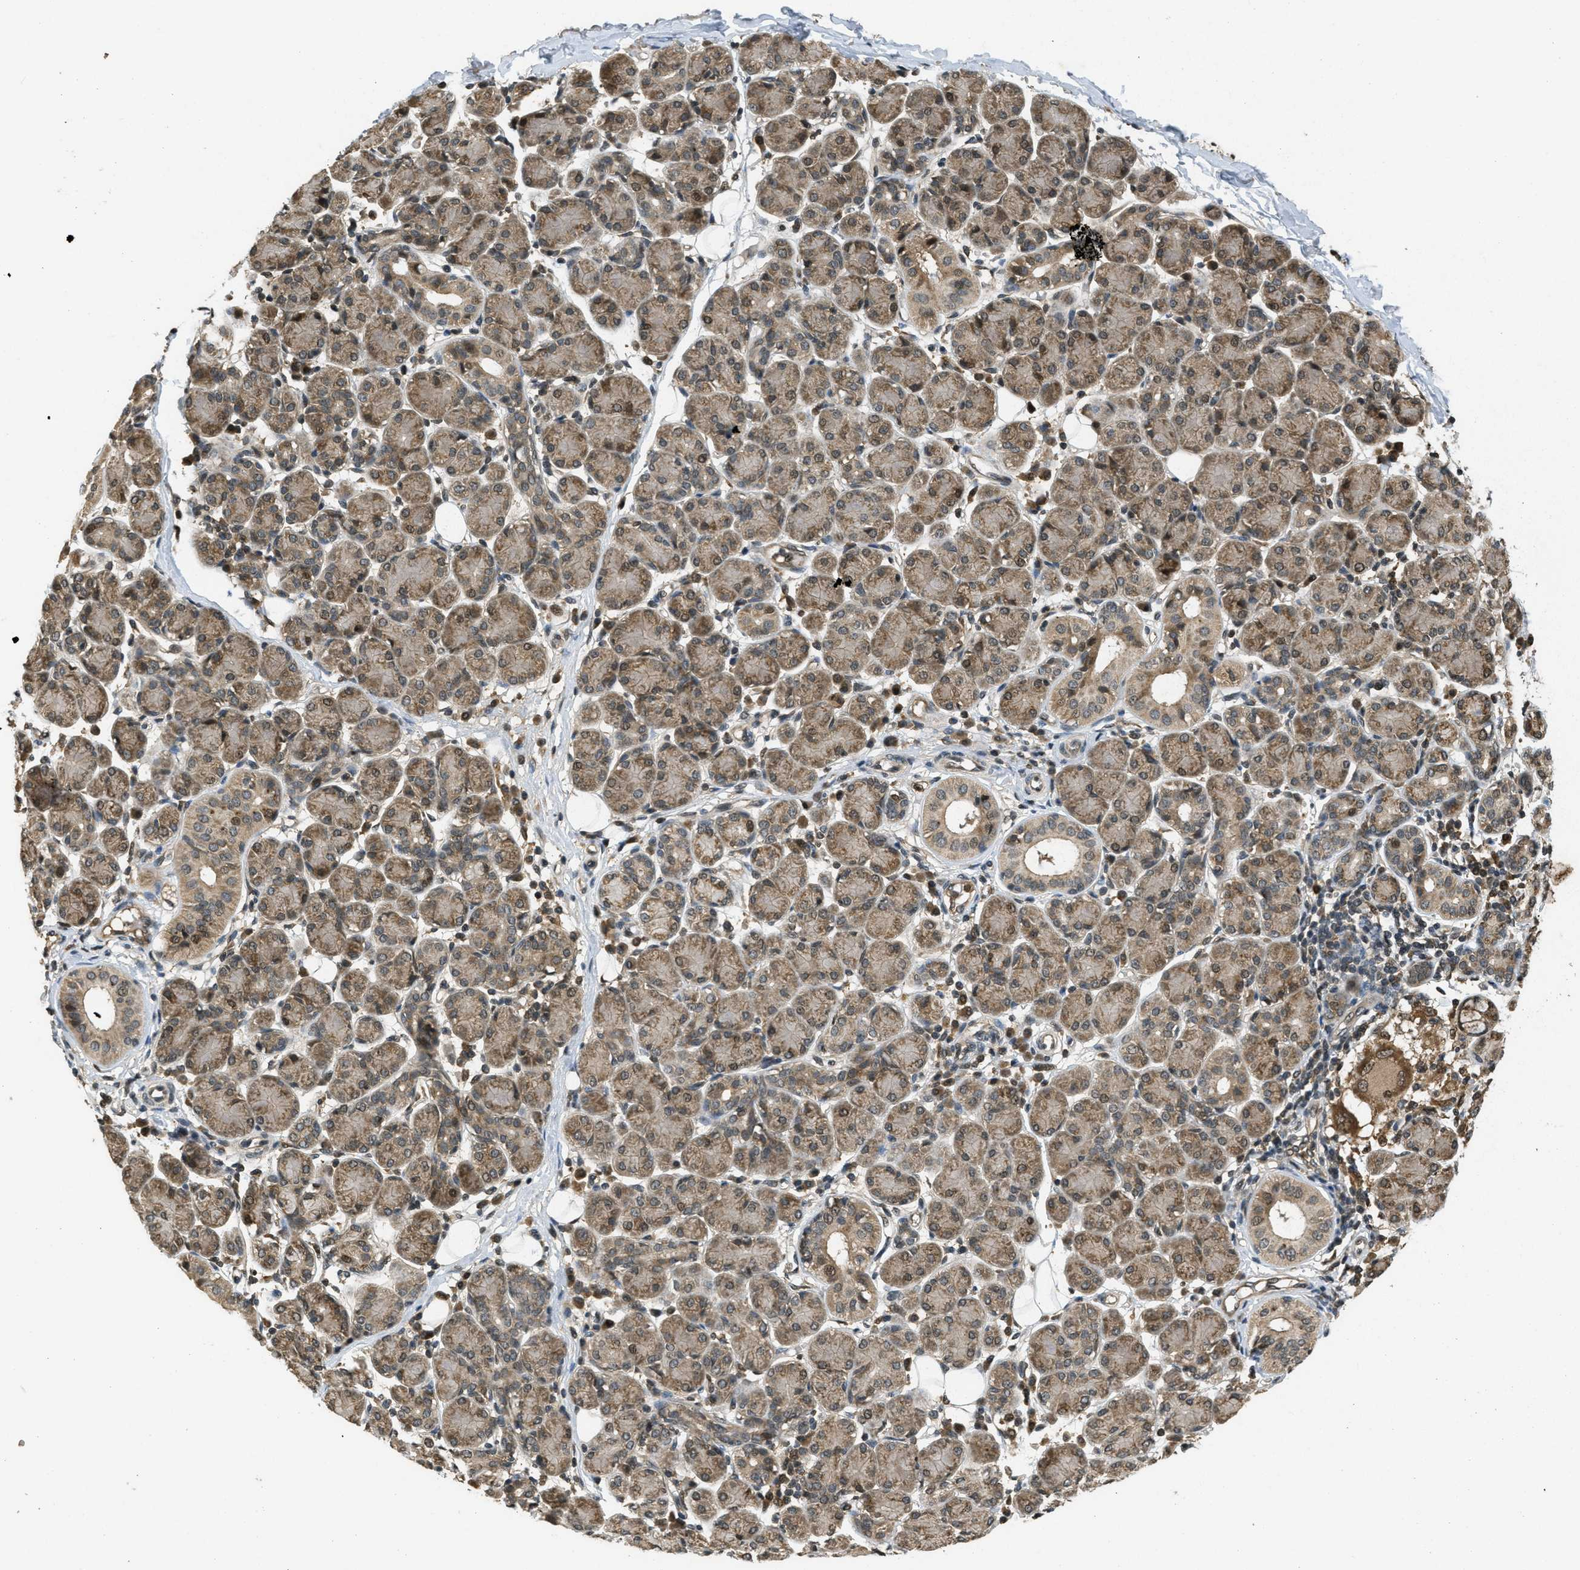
{"staining": {"intensity": "moderate", "quantity": ">75%", "location": "cytoplasmic/membranous,nuclear"}, "tissue": "salivary gland", "cell_type": "Glandular cells", "image_type": "normal", "snomed": [{"axis": "morphology", "description": "Normal tissue, NOS"}, {"axis": "morphology", "description": "Inflammation, NOS"}, {"axis": "topography", "description": "Lymph node"}, {"axis": "topography", "description": "Salivary gland"}], "caption": "A brown stain highlights moderate cytoplasmic/membranous,nuclear expression of a protein in glandular cells of unremarkable human salivary gland. The staining is performed using DAB brown chromogen to label protein expression. The nuclei are counter-stained blue using hematoxylin.", "gene": "ATG7", "patient": {"sex": "male", "age": 3}}